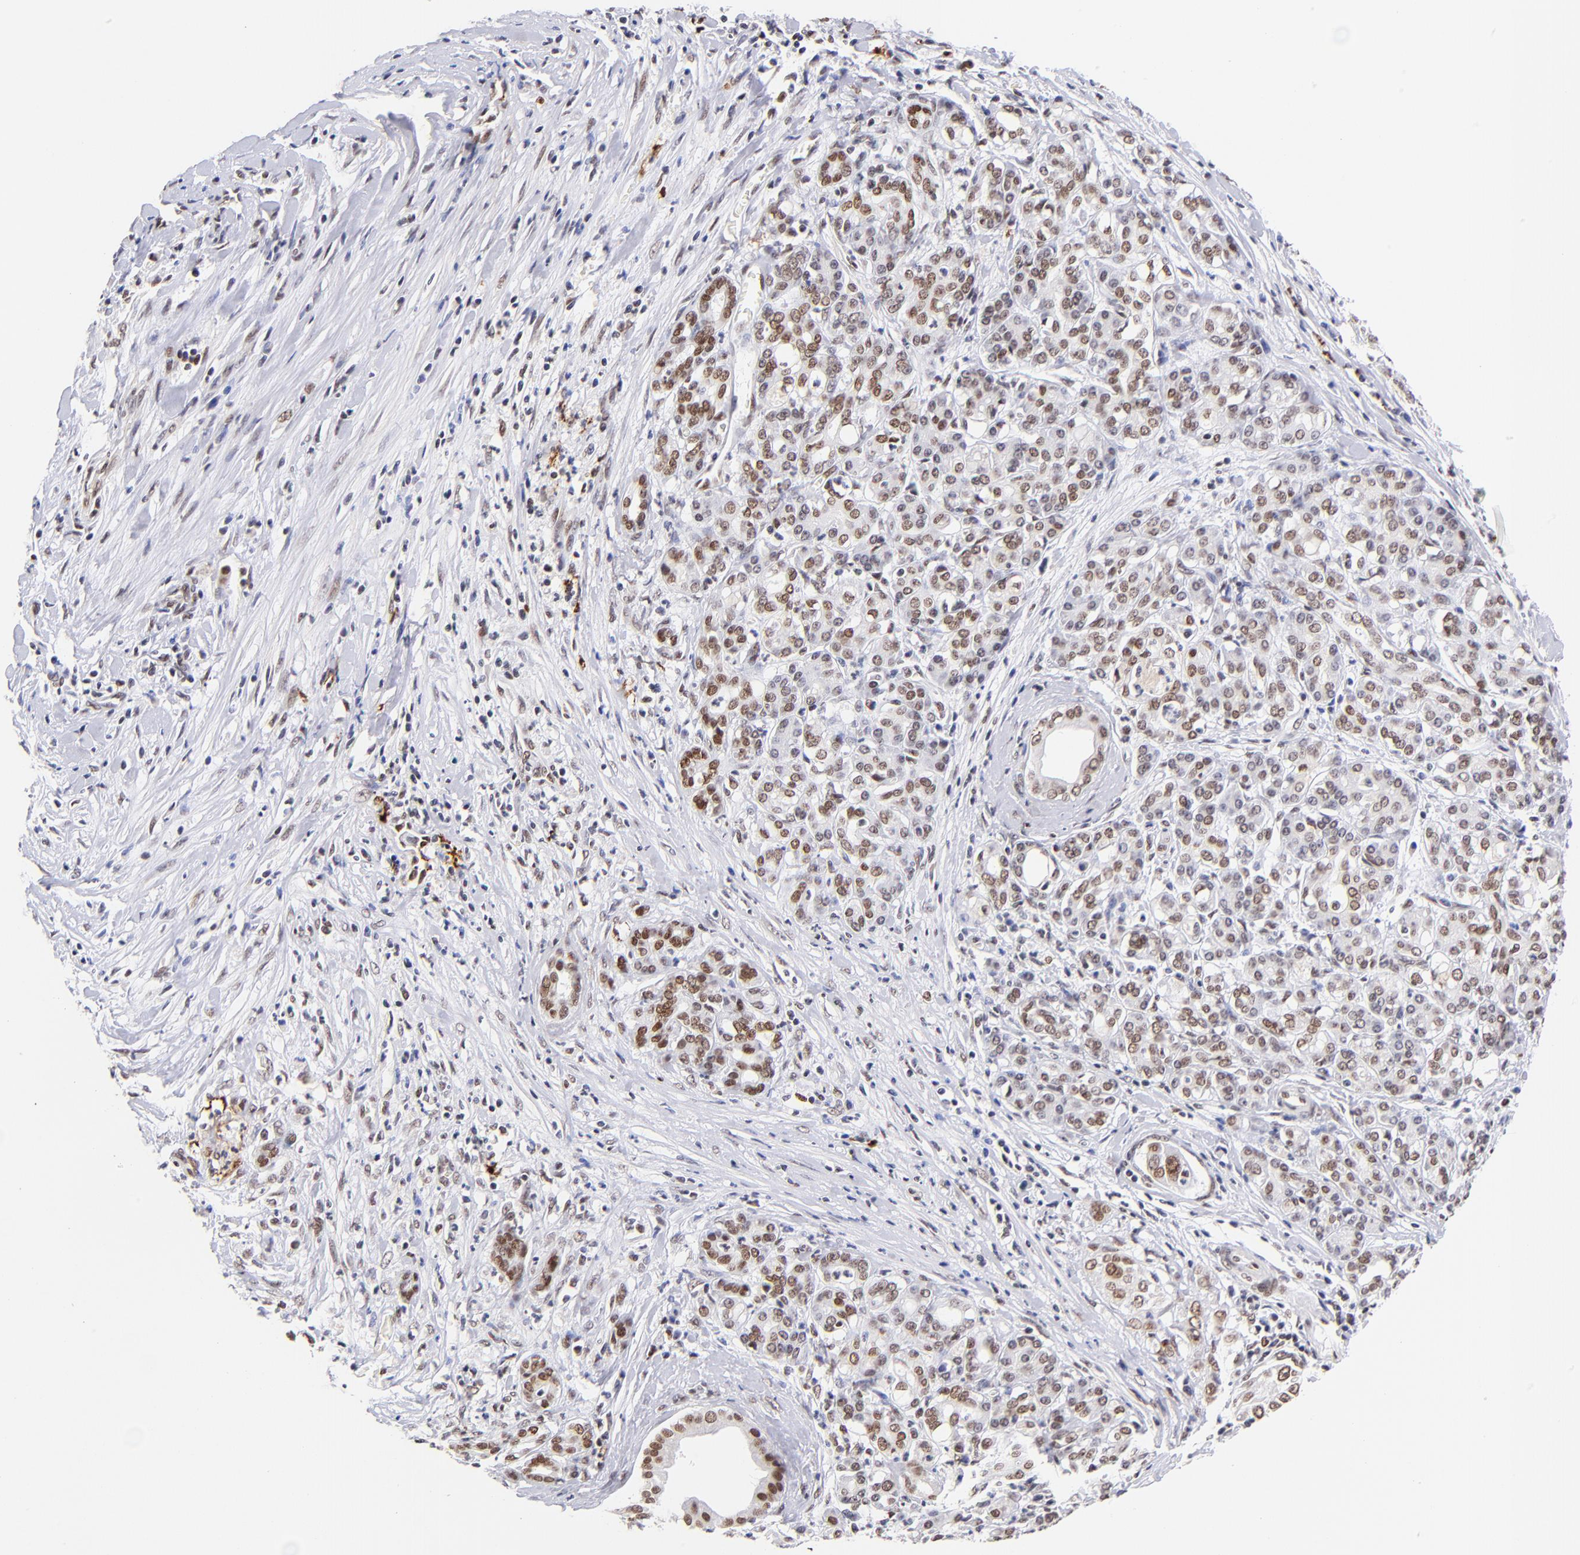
{"staining": {"intensity": "moderate", "quantity": ">75%", "location": "nuclear"}, "tissue": "pancreatic cancer", "cell_type": "Tumor cells", "image_type": "cancer", "snomed": [{"axis": "morphology", "description": "Adenocarcinoma, NOS"}, {"axis": "topography", "description": "Pancreas"}], "caption": "Moderate nuclear staining for a protein is present in approximately >75% of tumor cells of pancreatic cancer using IHC.", "gene": "MIDEAS", "patient": {"sex": "female", "age": 52}}